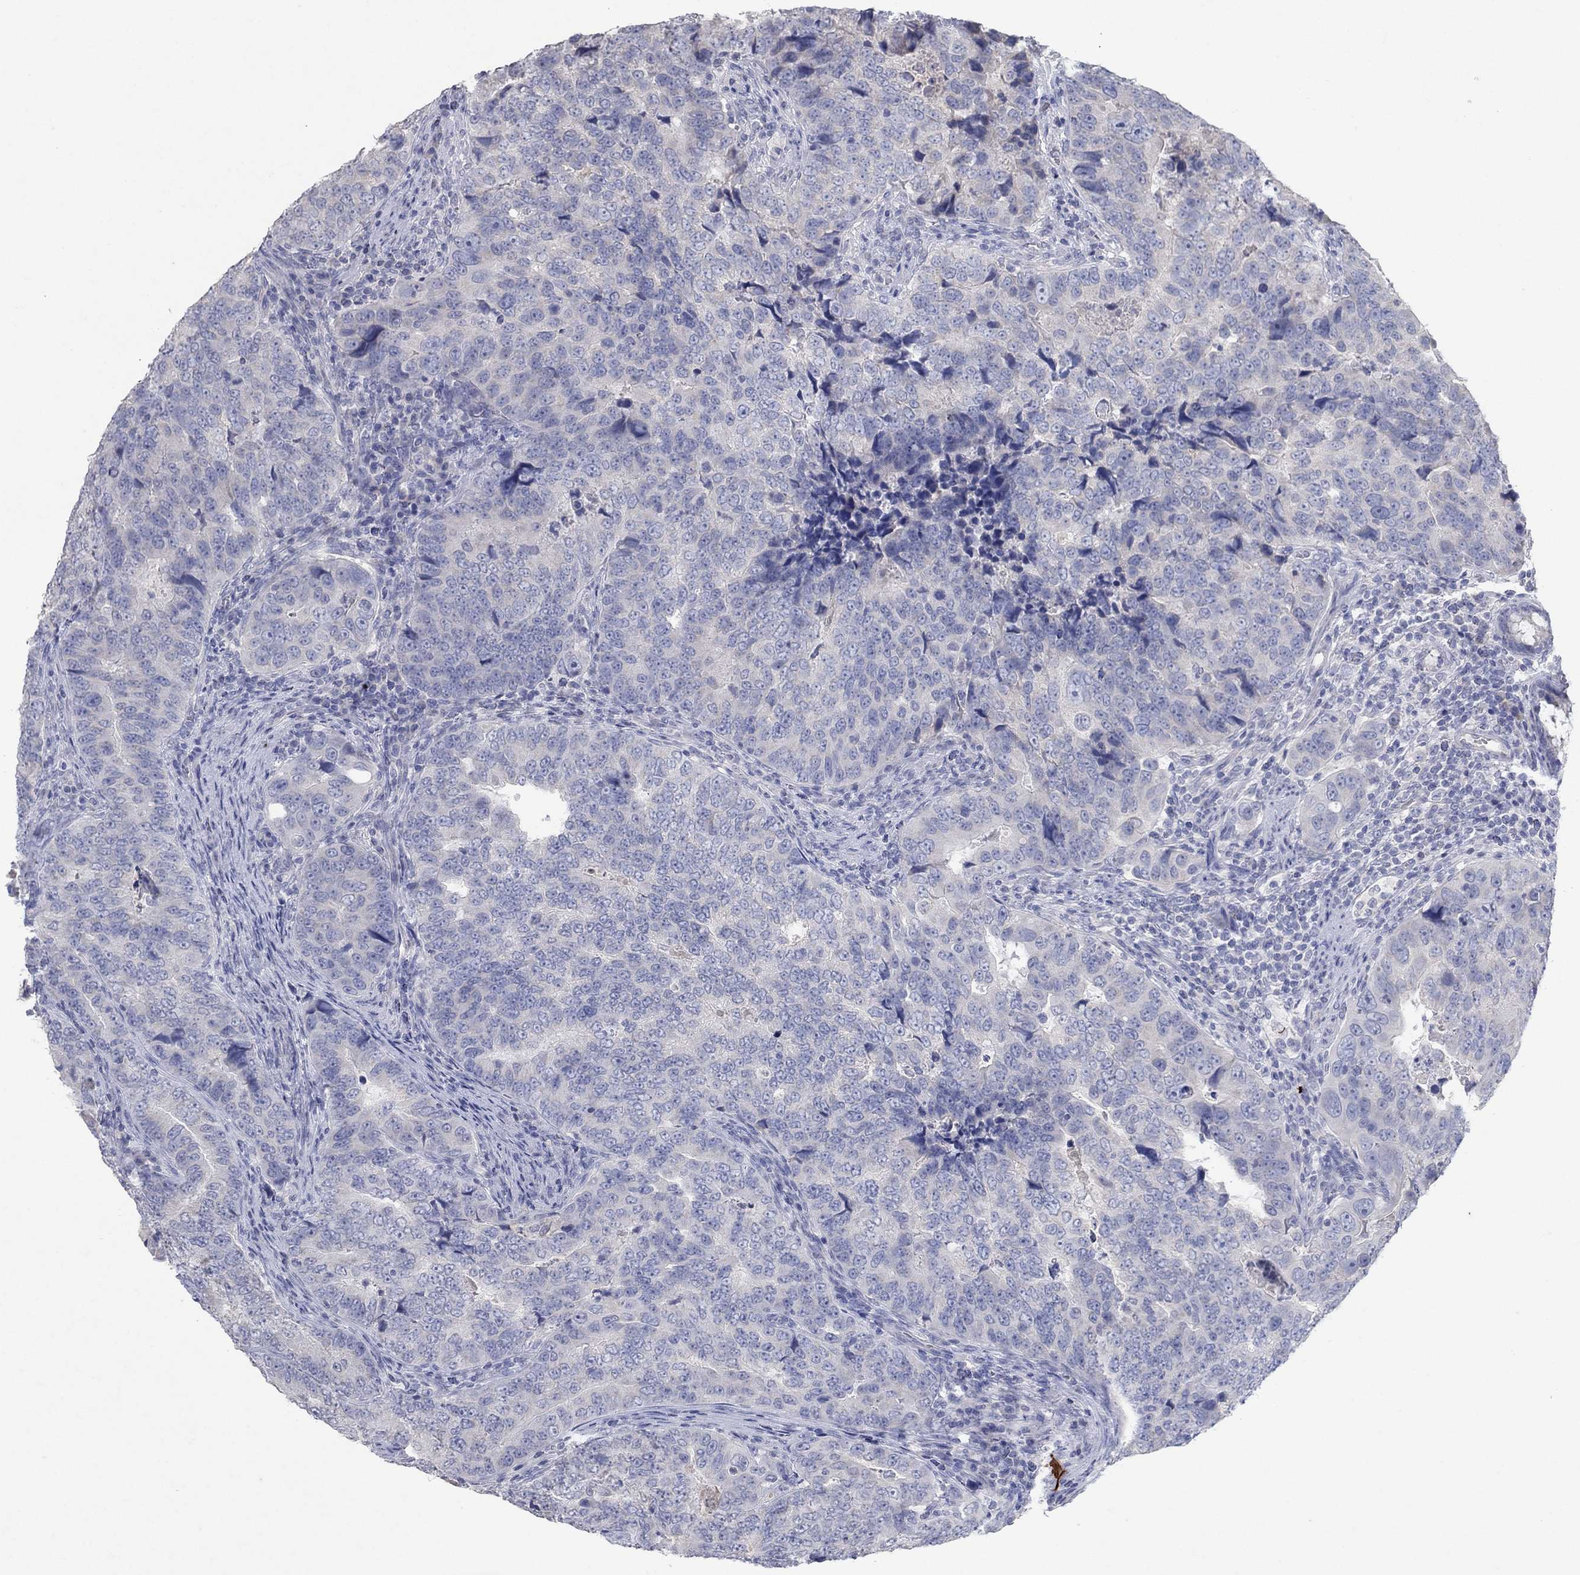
{"staining": {"intensity": "negative", "quantity": "none", "location": "none"}, "tissue": "colorectal cancer", "cell_type": "Tumor cells", "image_type": "cancer", "snomed": [{"axis": "morphology", "description": "Adenocarcinoma, NOS"}, {"axis": "topography", "description": "Colon"}], "caption": "Immunohistochemistry (IHC) micrograph of neoplastic tissue: human colorectal cancer (adenocarcinoma) stained with DAB (3,3'-diaminobenzidine) displays no significant protein positivity in tumor cells.", "gene": "KRT40", "patient": {"sex": "female", "age": 72}}